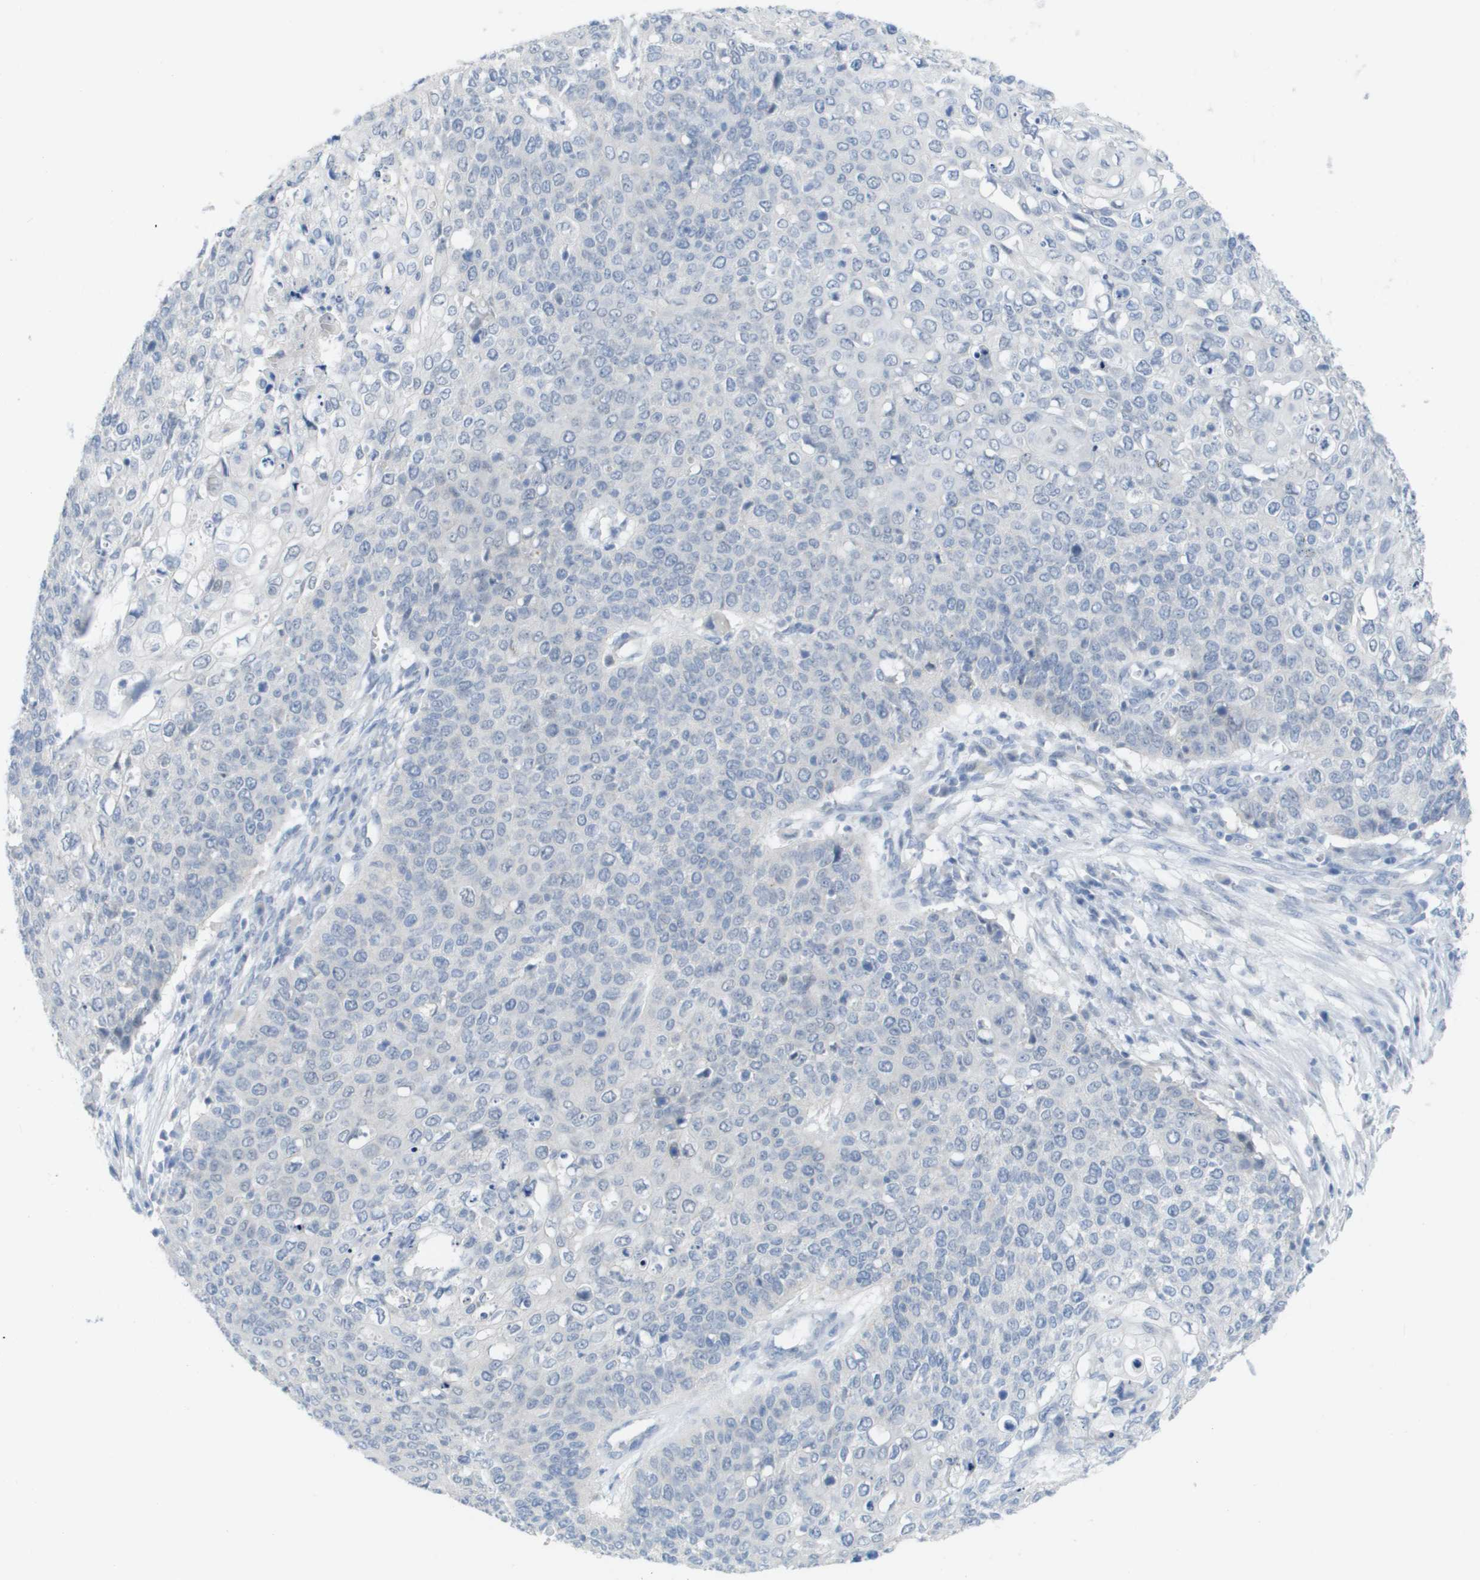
{"staining": {"intensity": "negative", "quantity": "none", "location": "none"}, "tissue": "cervical cancer", "cell_type": "Tumor cells", "image_type": "cancer", "snomed": [{"axis": "morphology", "description": "Squamous cell carcinoma, NOS"}, {"axis": "topography", "description": "Cervix"}], "caption": "Cervical squamous cell carcinoma stained for a protein using IHC demonstrates no expression tumor cells.", "gene": "PDE4A", "patient": {"sex": "female", "age": 39}}